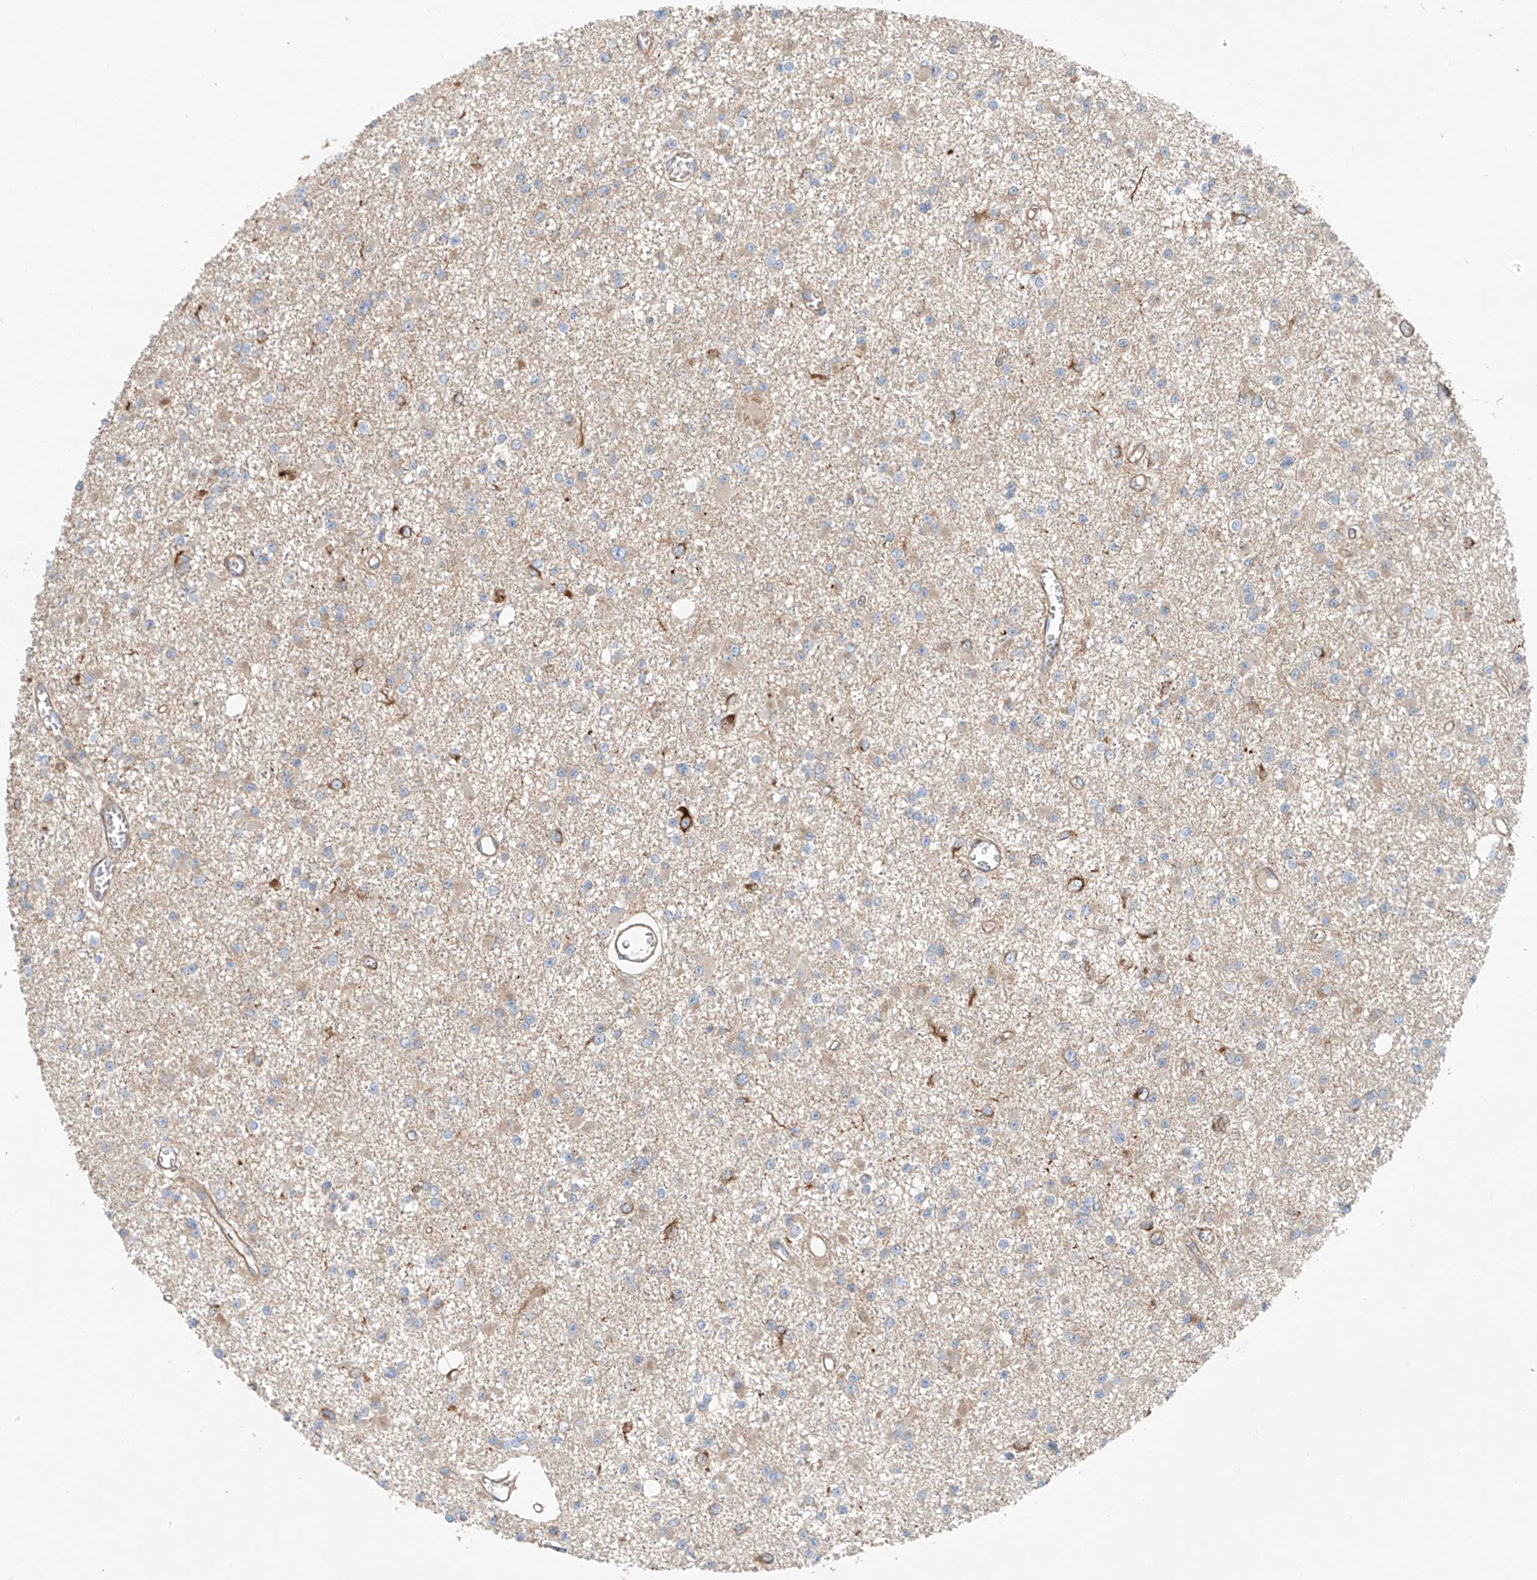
{"staining": {"intensity": "weak", "quantity": "25%-75%", "location": "cytoplasmic/membranous"}, "tissue": "glioma", "cell_type": "Tumor cells", "image_type": "cancer", "snomed": [{"axis": "morphology", "description": "Glioma, malignant, Low grade"}, {"axis": "topography", "description": "Brain"}], "caption": "Malignant glioma (low-grade) stained for a protein reveals weak cytoplasmic/membranous positivity in tumor cells. (brown staining indicates protein expression, while blue staining denotes nuclei).", "gene": "SNAP29", "patient": {"sex": "female", "age": 22}}